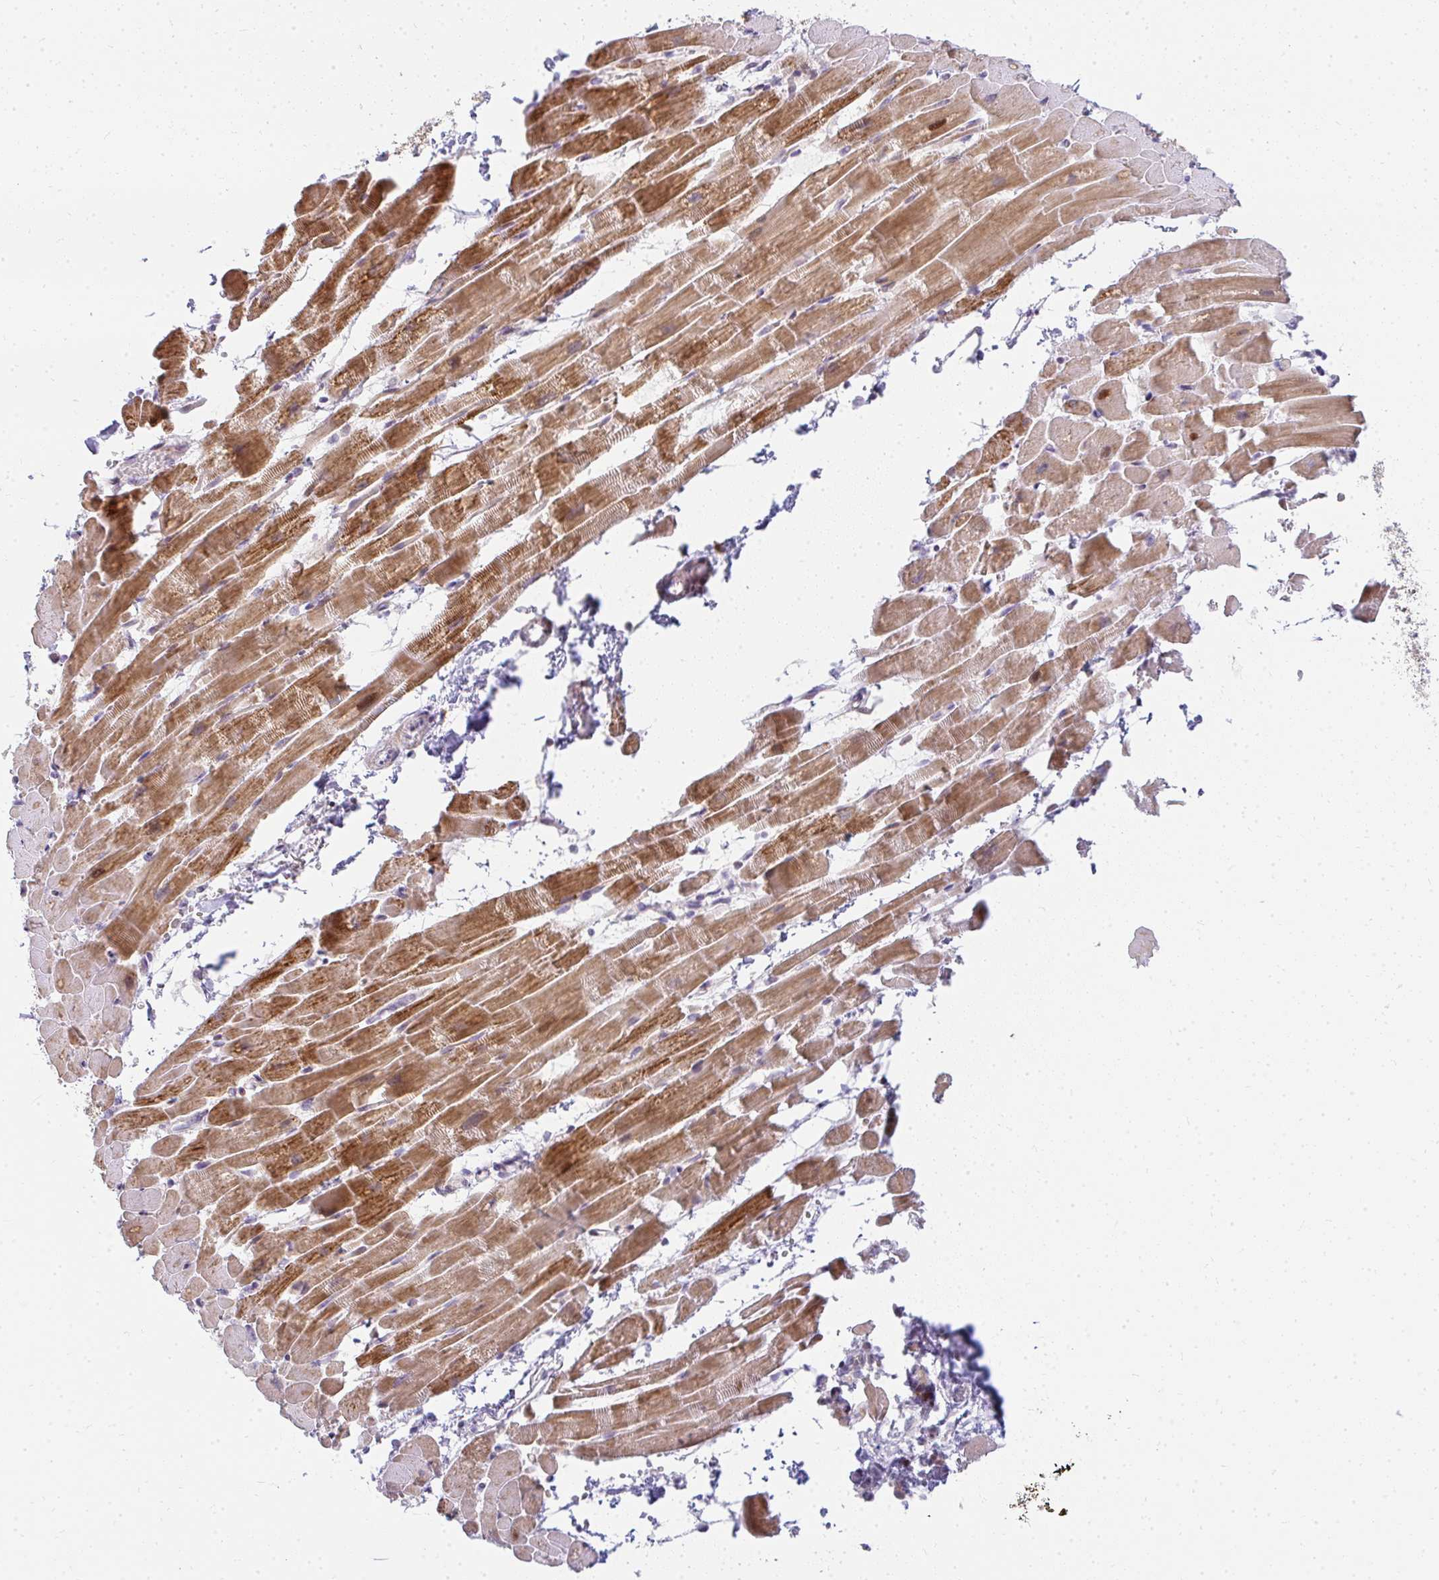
{"staining": {"intensity": "strong", "quantity": ">75%", "location": "cytoplasmic/membranous"}, "tissue": "heart muscle", "cell_type": "Cardiomyocytes", "image_type": "normal", "snomed": [{"axis": "morphology", "description": "Normal tissue, NOS"}, {"axis": "topography", "description": "Heart"}], "caption": "Immunohistochemistry (IHC) micrograph of unremarkable human heart muscle stained for a protein (brown), which displays high levels of strong cytoplasmic/membranous positivity in about >75% of cardiomyocytes.", "gene": "PLA2G5", "patient": {"sex": "male", "age": 37}}